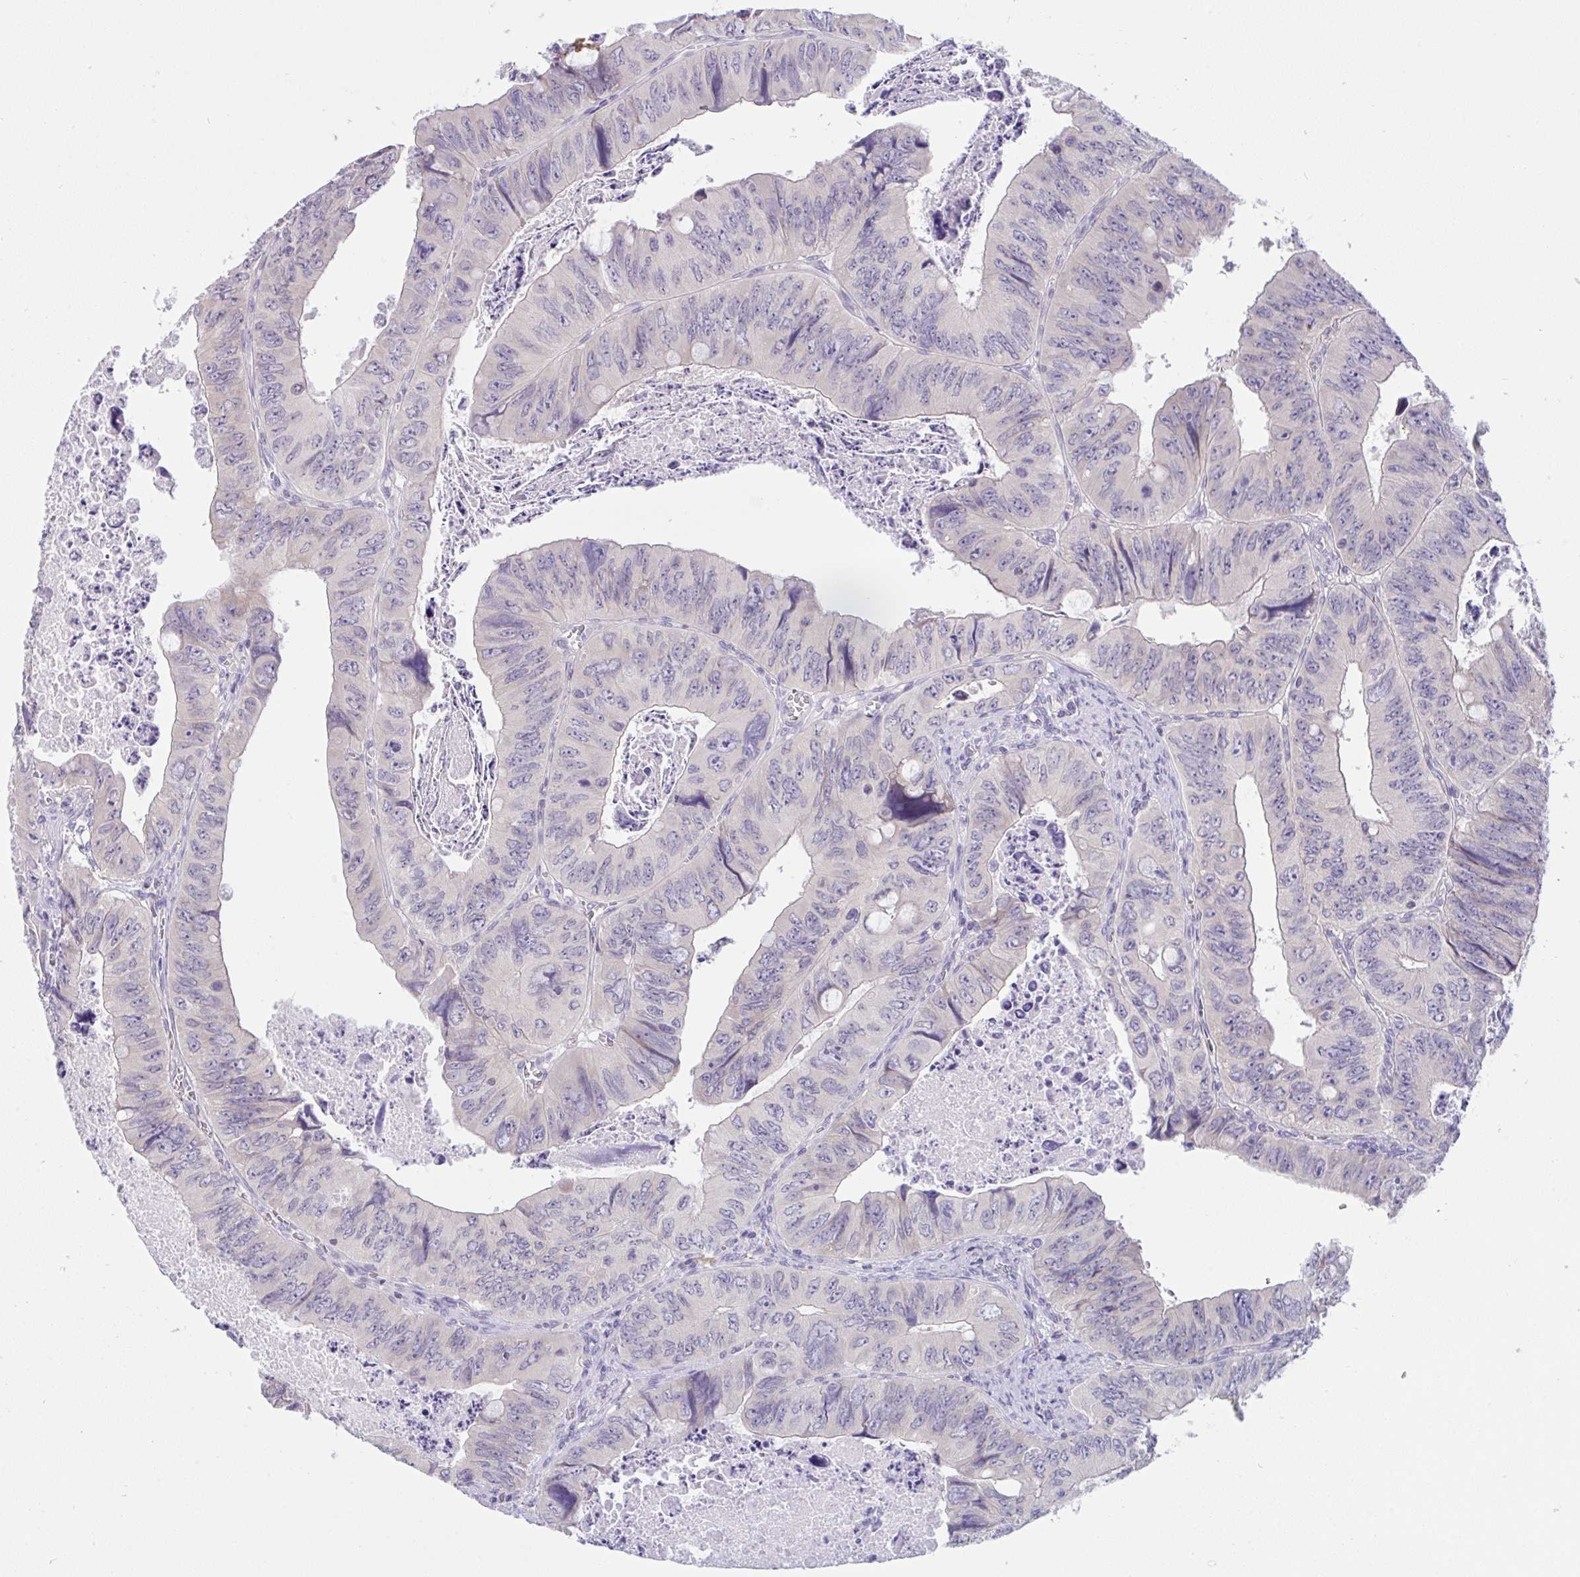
{"staining": {"intensity": "negative", "quantity": "none", "location": "none"}, "tissue": "colorectal cancer", "cell_type": "Tumor cells", "image_type": "cancer", "snomed": [{"axis": "morphology", "description": "Adenocarcinoma, NOS"}, {"axis": "topography", "description": "Colon"}], "caption": "Tumor cells are negative for protein expression in human colorectal adenocarcinoma.", "gene": "TMEM41A", "patient": {"sex": "female", "age": 84}}